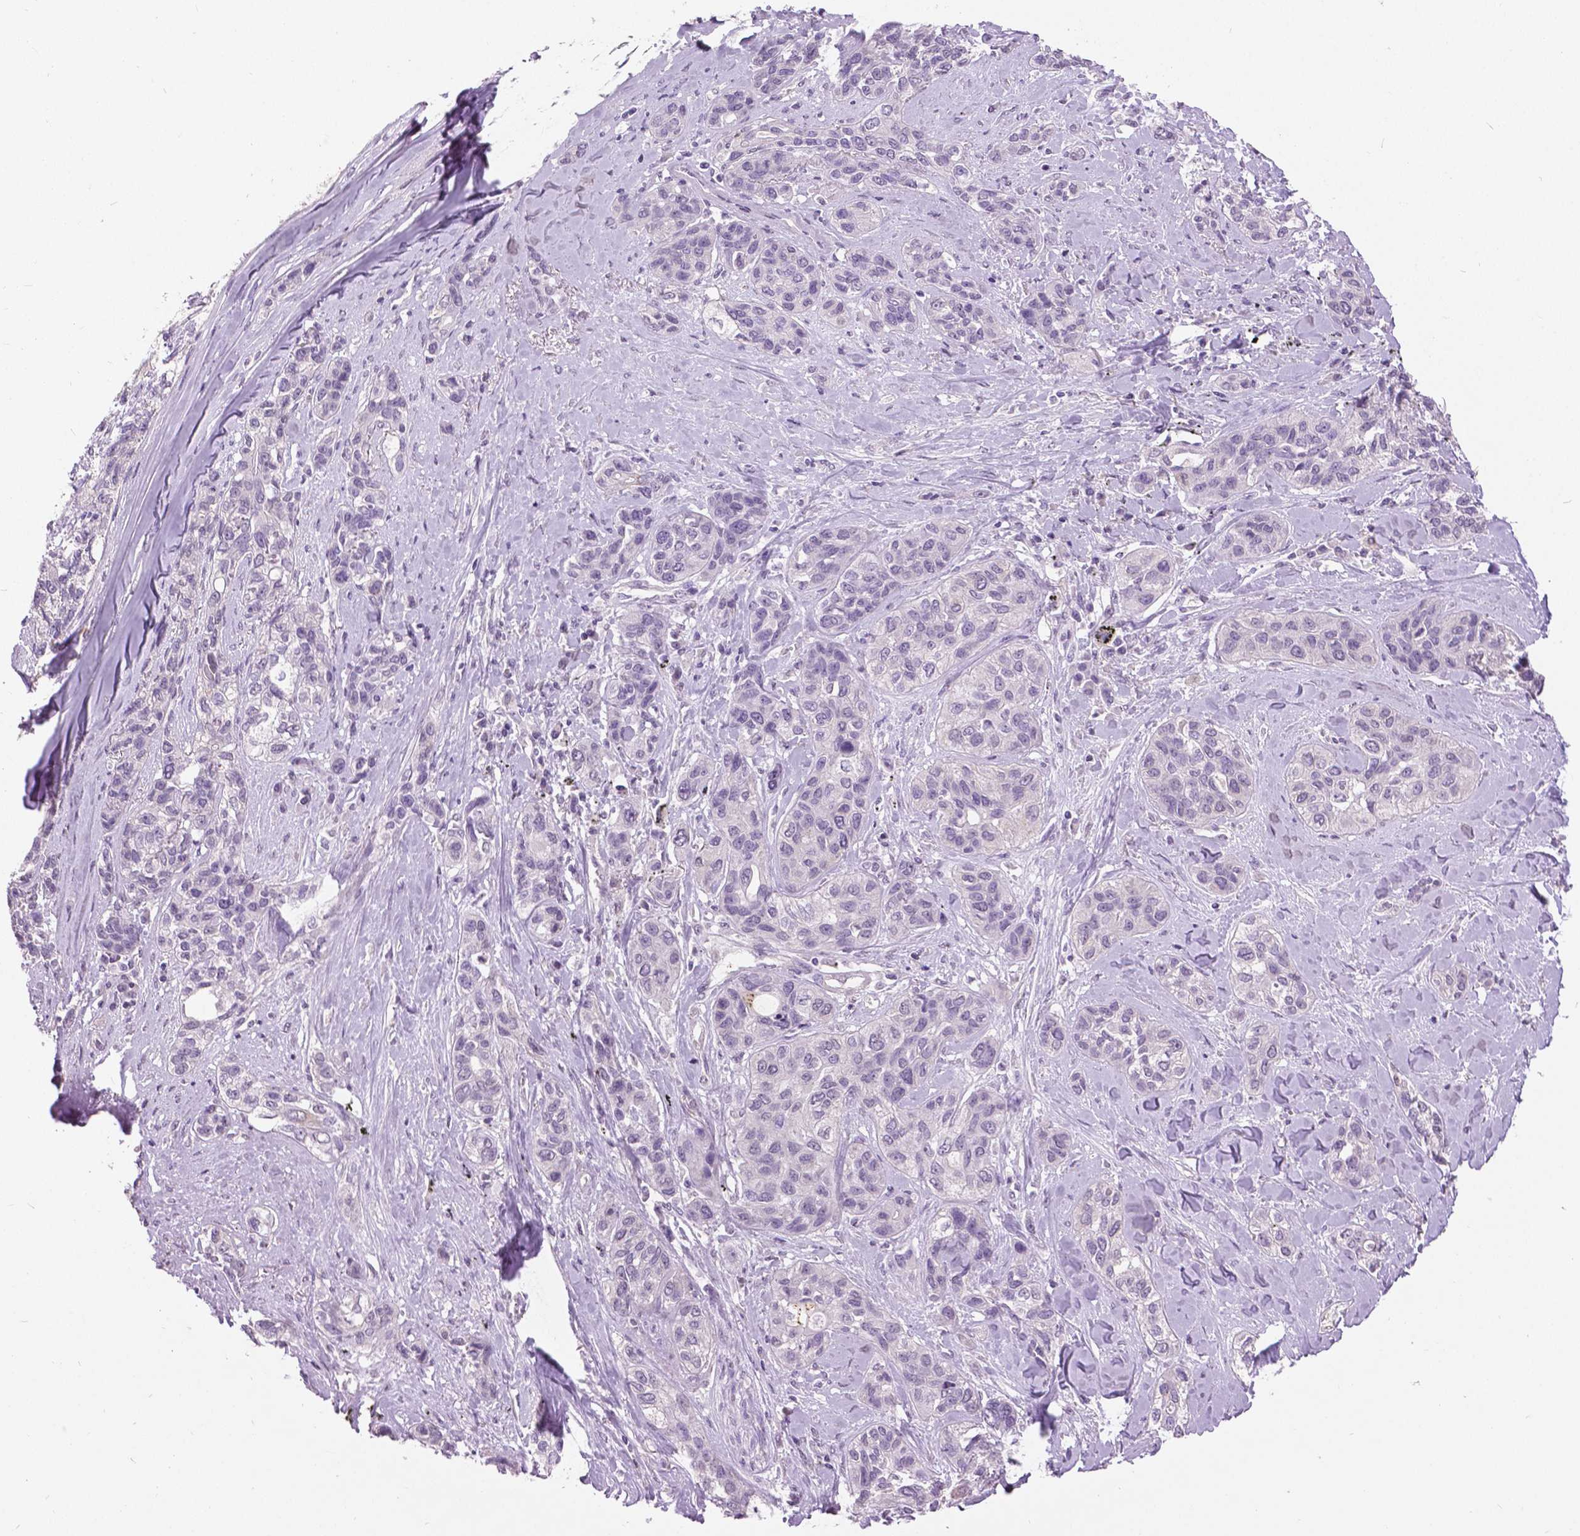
{"staining": {"intensity": "negative", "quantity": "none", "location": "none"}, "tissue": "lung cancer", "cell_type": "Tumor cells", "image_type": "cancer", "snomed": [{"axis": "morphology", "description": "Squamous cell carcinoma, NOS"}, {"axis": "topography", "description": "Lung"}], "caption": "Lung cancer was stained to show a protein in brown. There is no significant positivity in tumor cells.", "gene": "GRIN2A", "patient": {"sex": "female", "age": 70}}